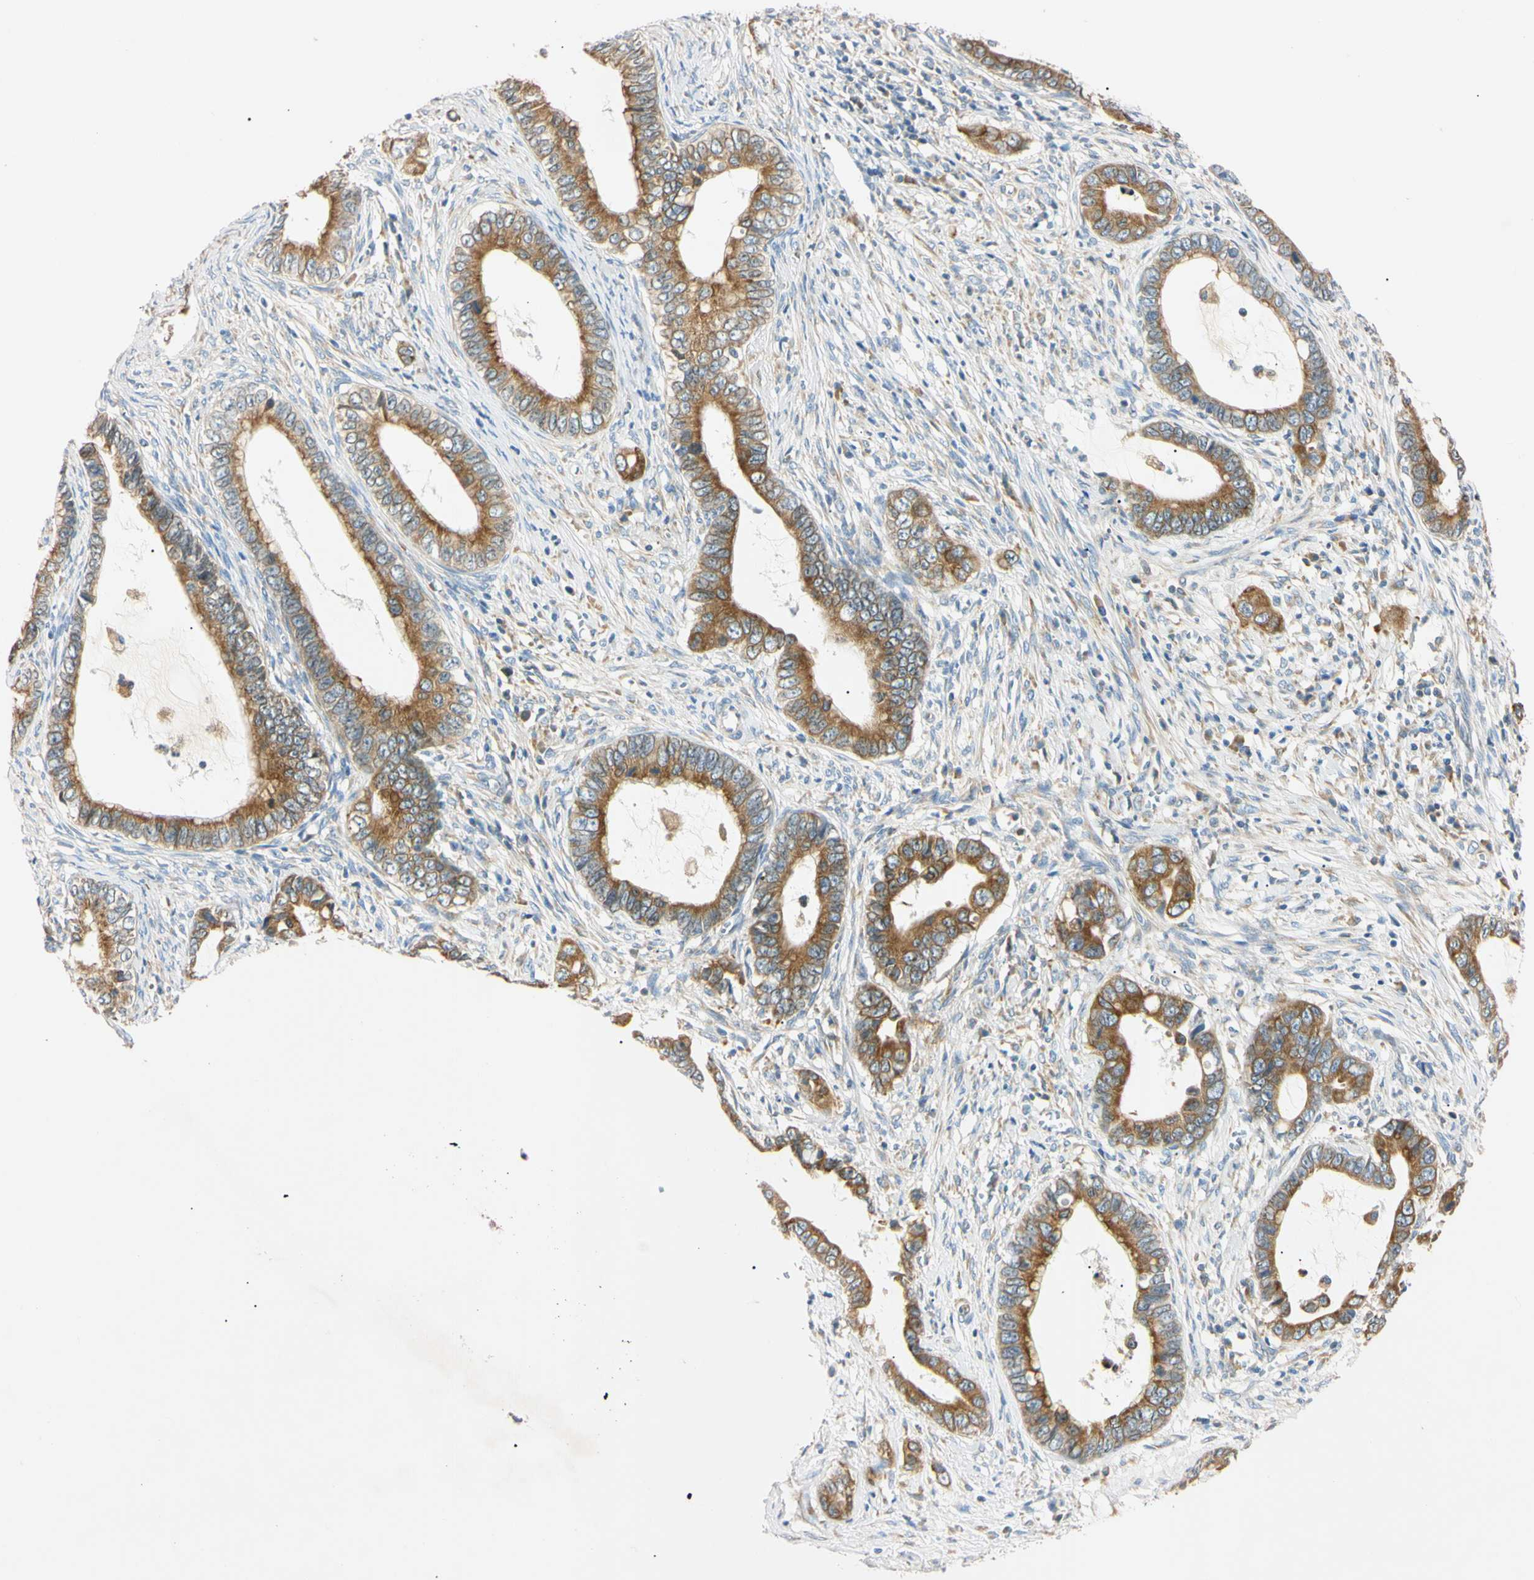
{"staining": {"intensity": "moderate", "quantity": ">75%", "location": "cytoplasmic/membranous"}, "tissue": "cervical cancer", "cell_type": "Tumor cells", "image_type": "cancer", "snomed": [{"axis": "morphology", "description": "Adenocarcinoma, NOS"}, {"axis": "topography", "description": "Cervix"}], "caption": "An immunohistochemistry image of neoplastic tissue is shown. Protein staining in brown labels moderate cytoplasmic/membranous positivity in adenocarcinoma (cervical) within tumor cells. The protein is stained brown, and the nuclei are stained in blue (DAB (3,3'-diaminobenzidine) IHC with brightfield microscopy, high magnification).", "gene": "DNAJB12", "patient": {"sex": "female", "age": 44}}